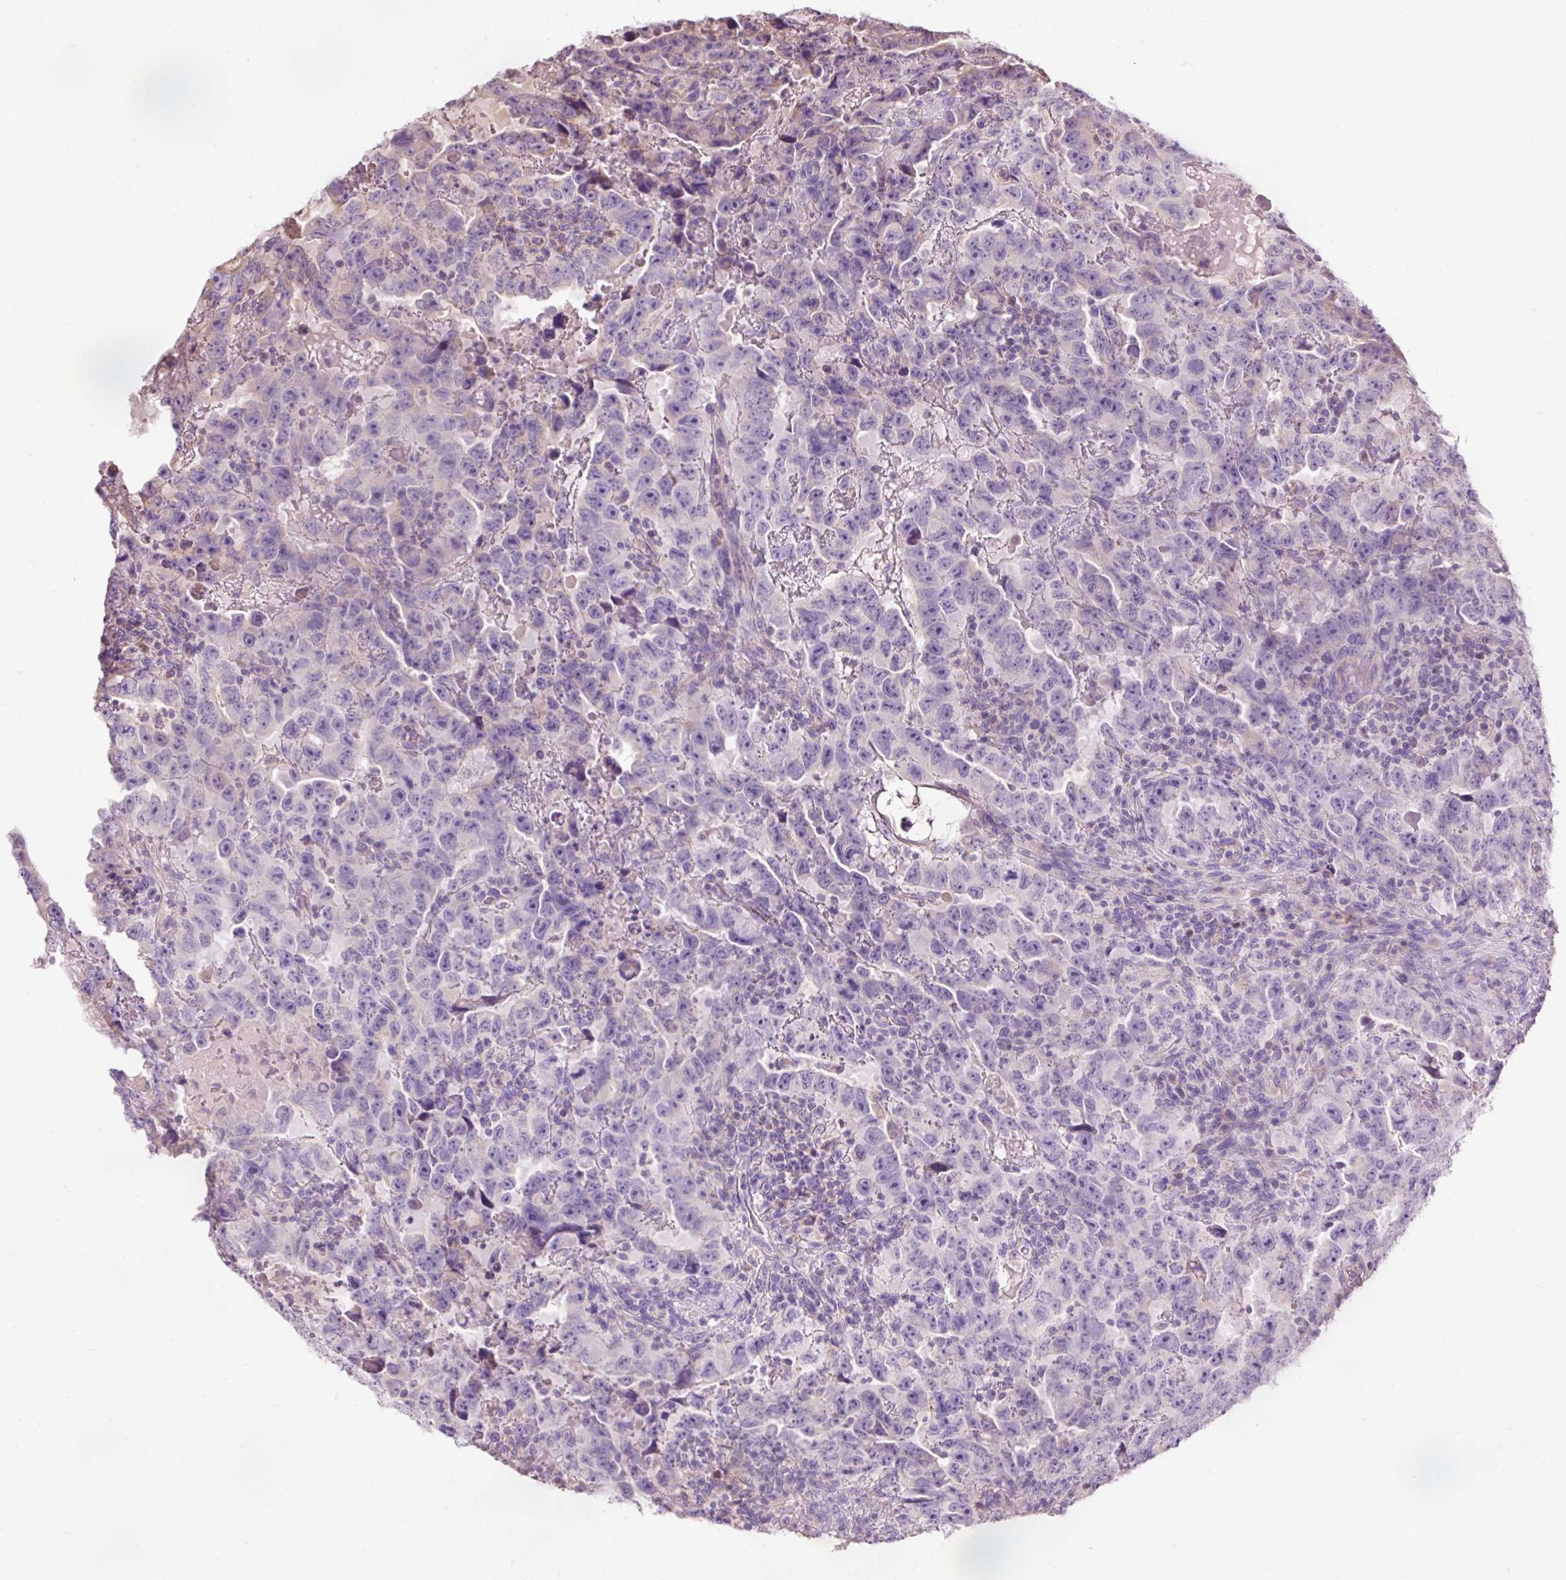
{"staining": {"intensity": "negative", "quantity": "none", "location": "none"}, "tissue": "testis cancer", "cell_type": "Tumor cells", "image_type": "cancer", "snomed": [{"axis": "morphology", "description": "Carcinoma, Embryonal, NOS"}, {"axis": "topography", "description": "Testis"}], "caption": "Embryonal carcinoma (testis) was stained to show a protein in brown. There is no significant staining in tumor cells.", "gene": "PRDX5", "patient": {"sex": "male", "age": 24}}